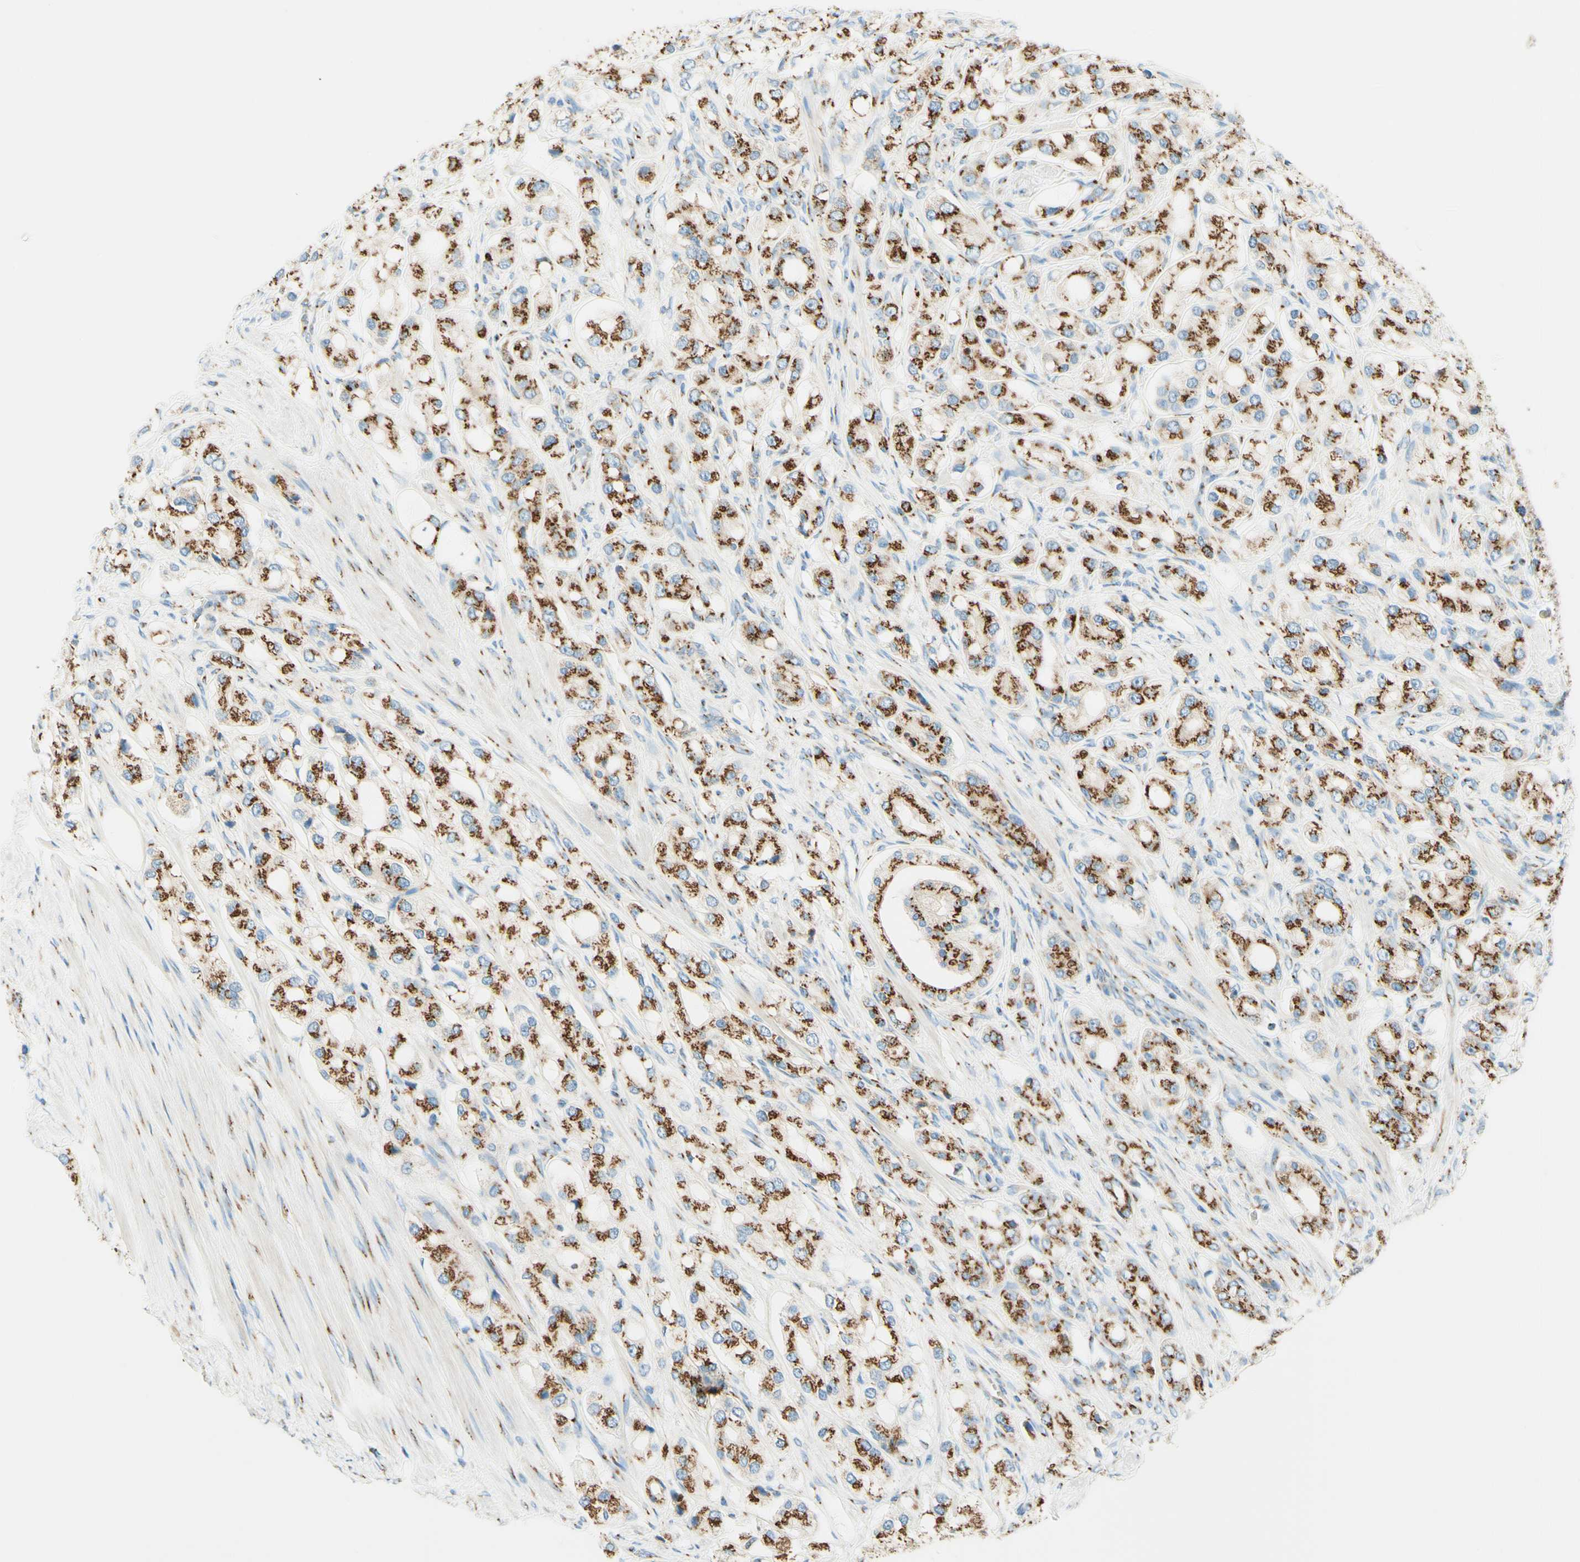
{"staining": {"intensity": "strong", "quantity": ">75%", "location": "cytoplasmic/membranous"}, "tissue": "prostate cancer", "cell_type": "Tumor cells", "image_type": "cancer", "snomed": [{"axis": "morphology", "description": "Adenocarcinoma, High grade"}, {"axis": "topography", "description": "Prostate"}], "caption": "This micrograph shows high-grade adenocarcinoma (prostate) stained with IHC to label a protein in brown. The cytoplasmic/membranous of tumor cells show strong positivity for the protein. Nuclei are counter-stained blue.", "gene": "GOLGB1", "patient": {"sex": "male", "age": 65}}